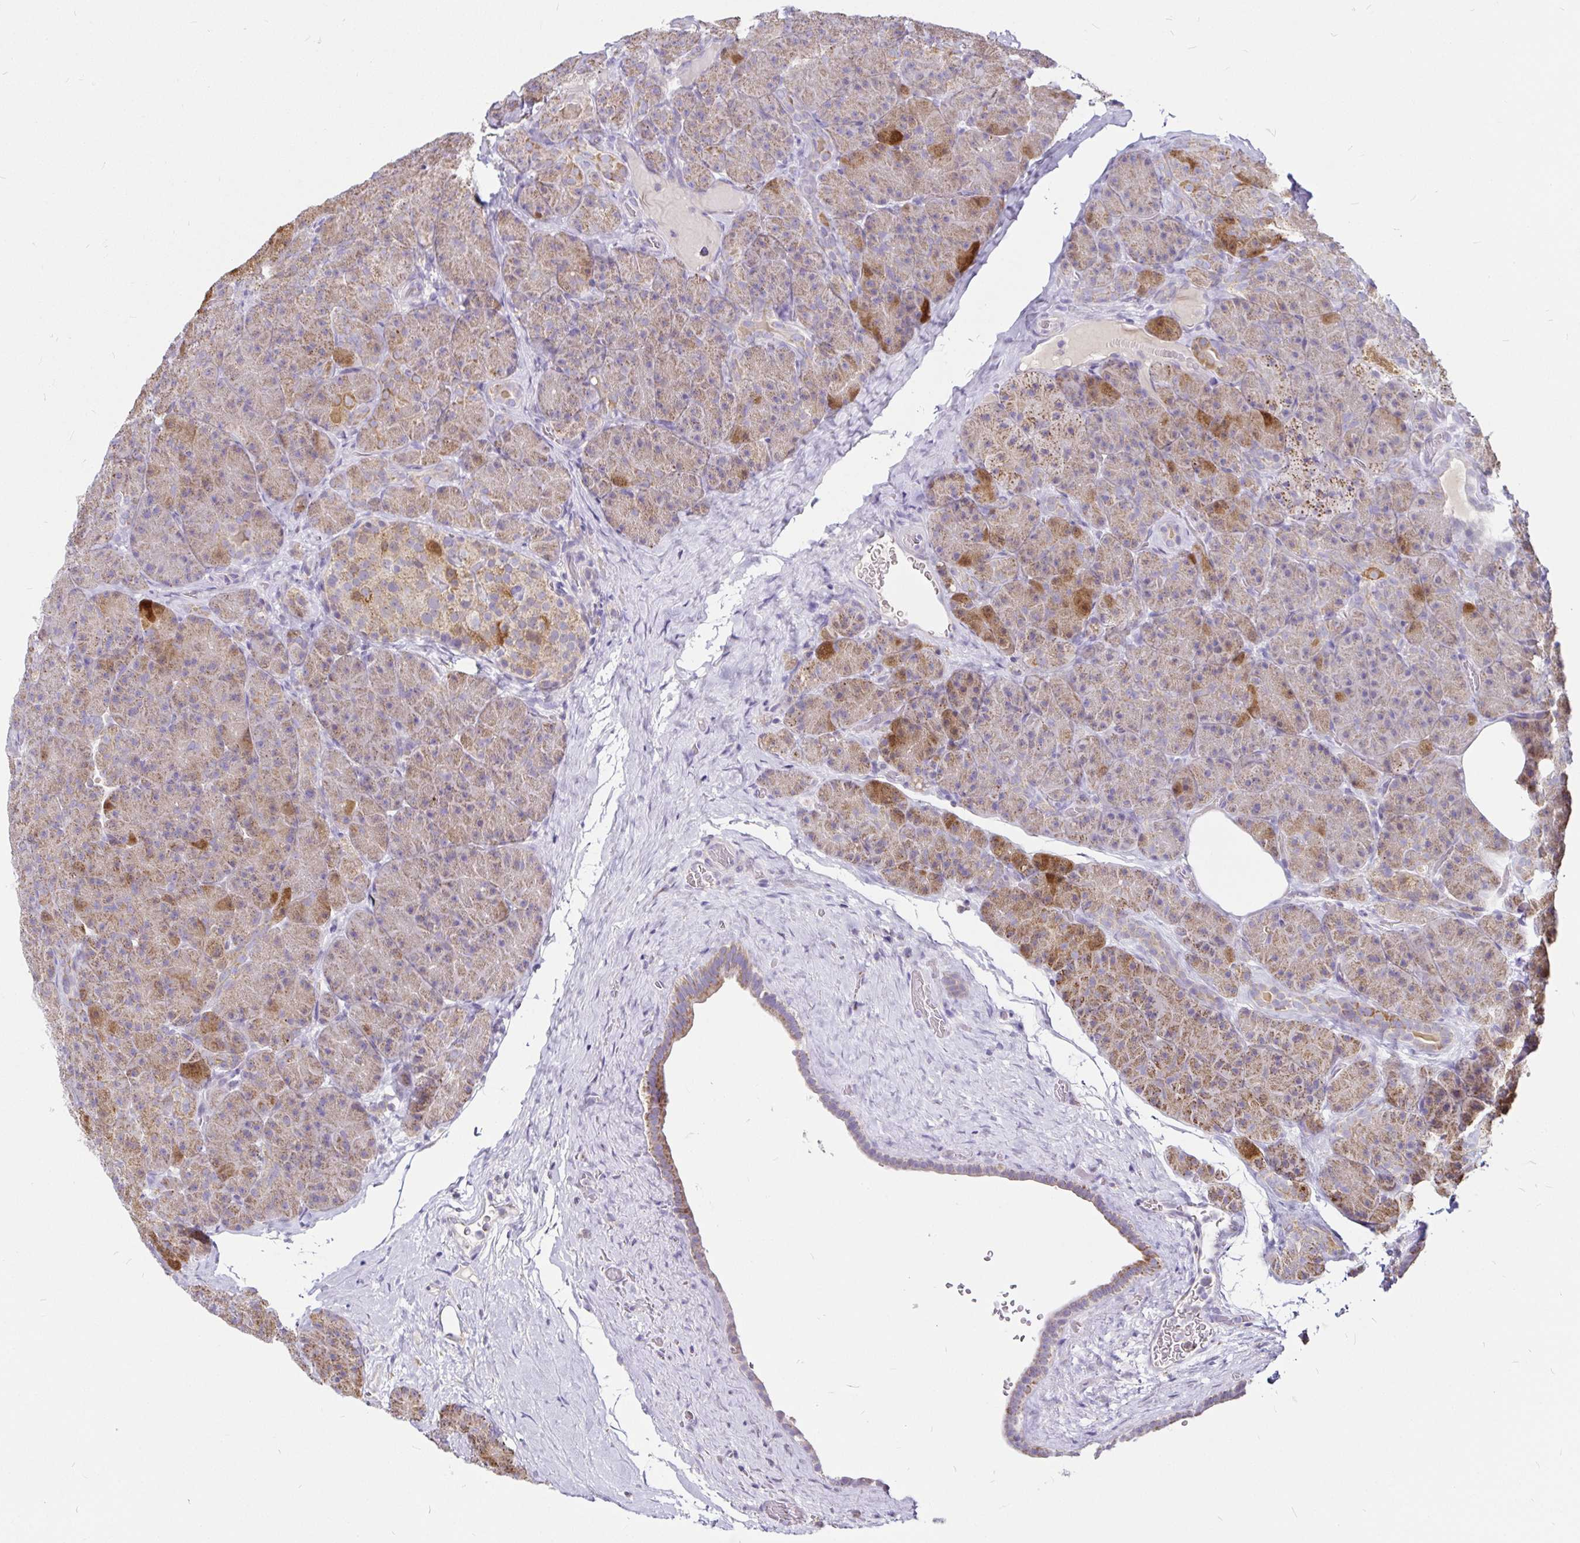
{"staining": {"intensity": "moderate", "quantity": ">75%", "location": "cytoplasmic/membranous"}, "tissue": "pancreas", "cell_type": "Exocrine glandular cells", "image_type": "normal", "snomed": [{"axis": "morphology", "description": "Normal tissue, NOS"}, {"axis": "topography", "description": "Pancreas"}], "caption": "Human pancreas stained with a brown dye exhibits moderate cytoplasmic/membranous positive expression in about >75% of exocrine glandular cells.", "gene": "PGAM2", "patient": {"sex": "male", "age": 57}}